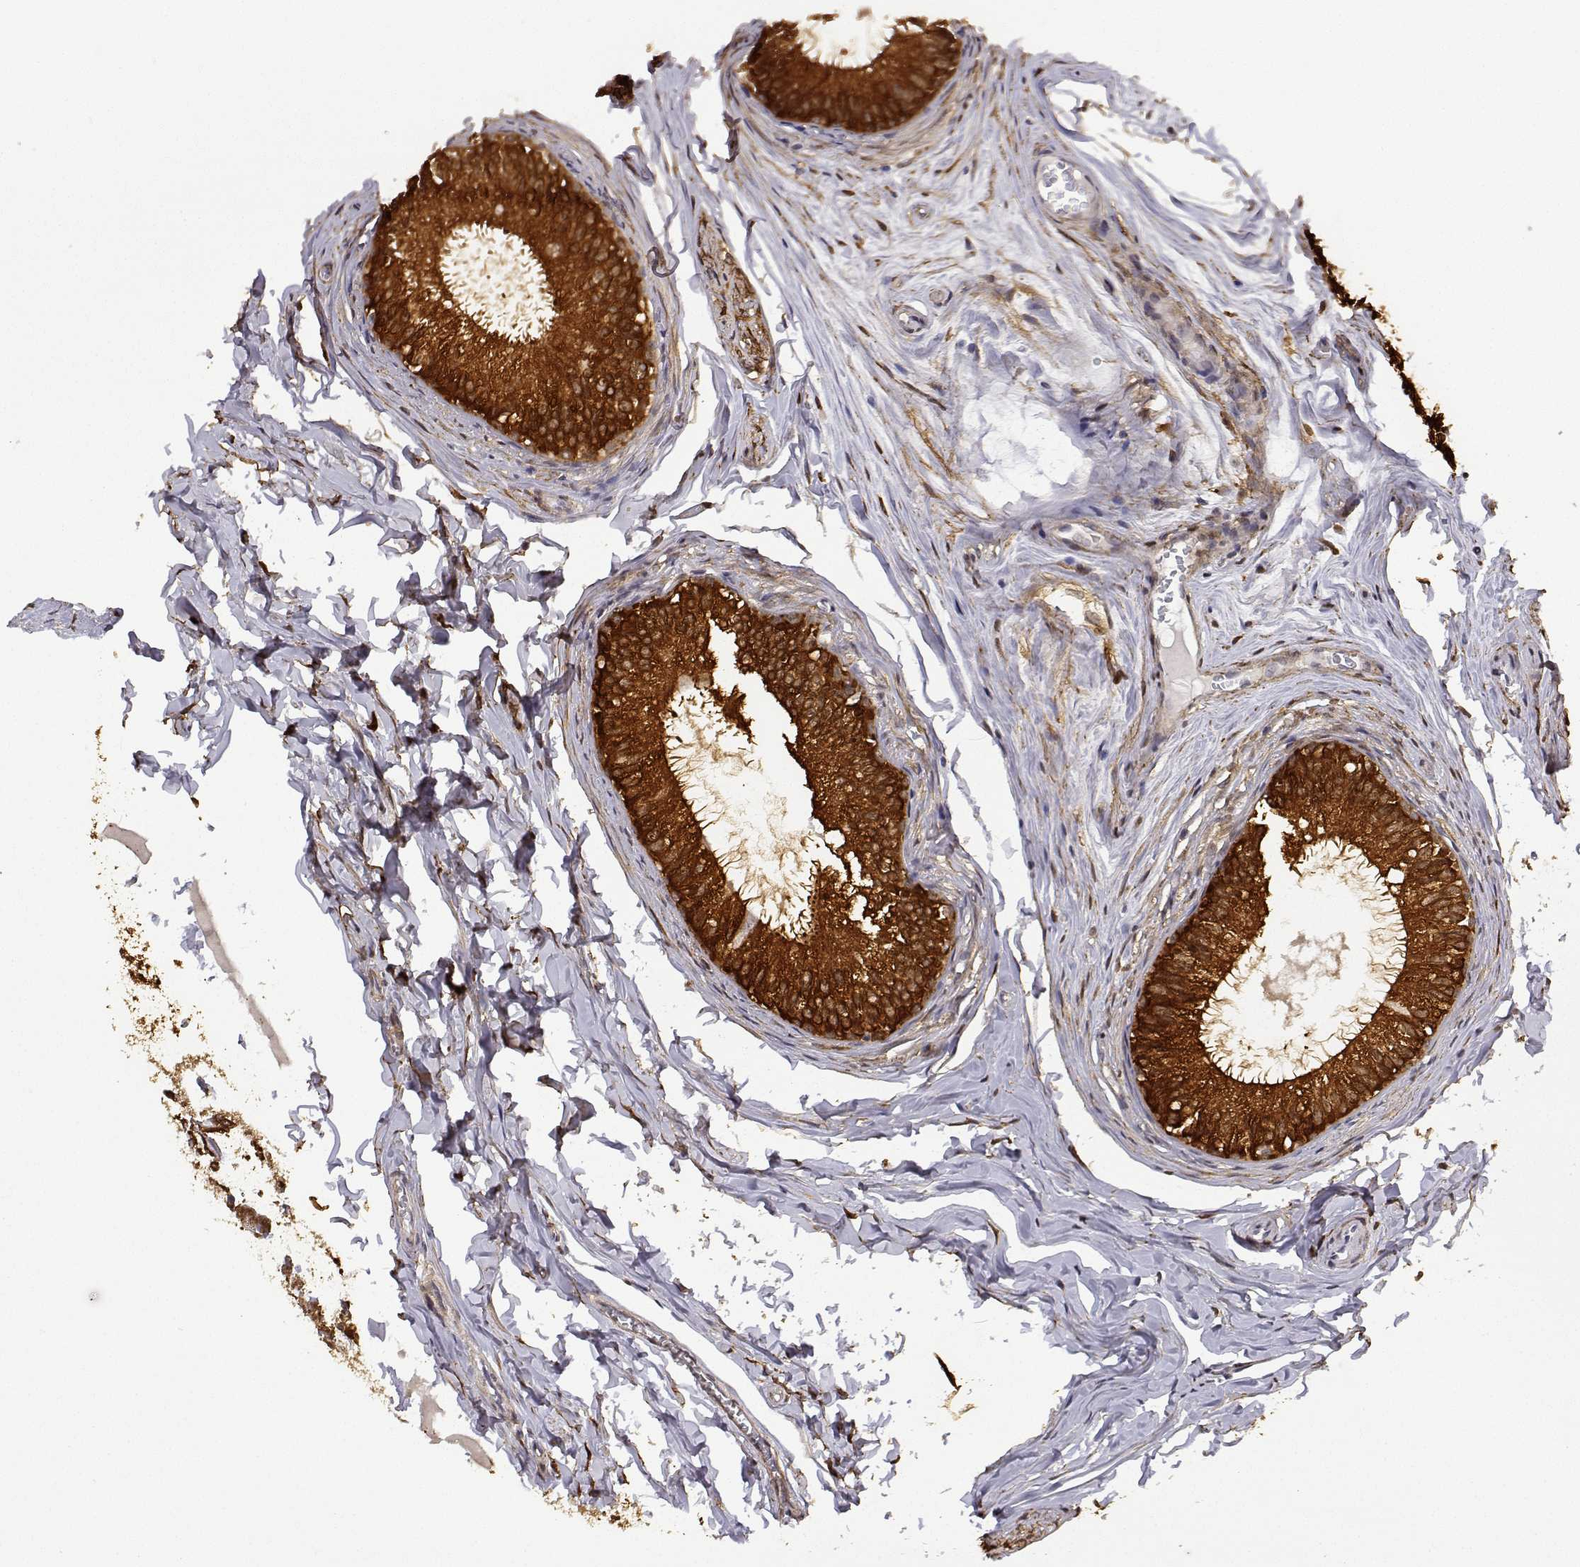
{"staining": {"intensity": "strong", "quantity": ">75%", "location": "cytoplasmic/membranous"}, "tissue": "epididymis", "cell_type": "Glandular cells", "image_type": "normal", "snomed": [{"axis": "morphology", "description": "Normal tissue, NOS"}, {"axis": "topography", "description": "Epididymis"}], "caption": "Approximately >75% of glandular cells in unremarkable epididymis exhibit strong cytoplasmic/membranous protein positivity as visualized by brown immunohistochemical staining.", "gene": "PHGDH", "patient": {"sex": "male", "age": 45}}